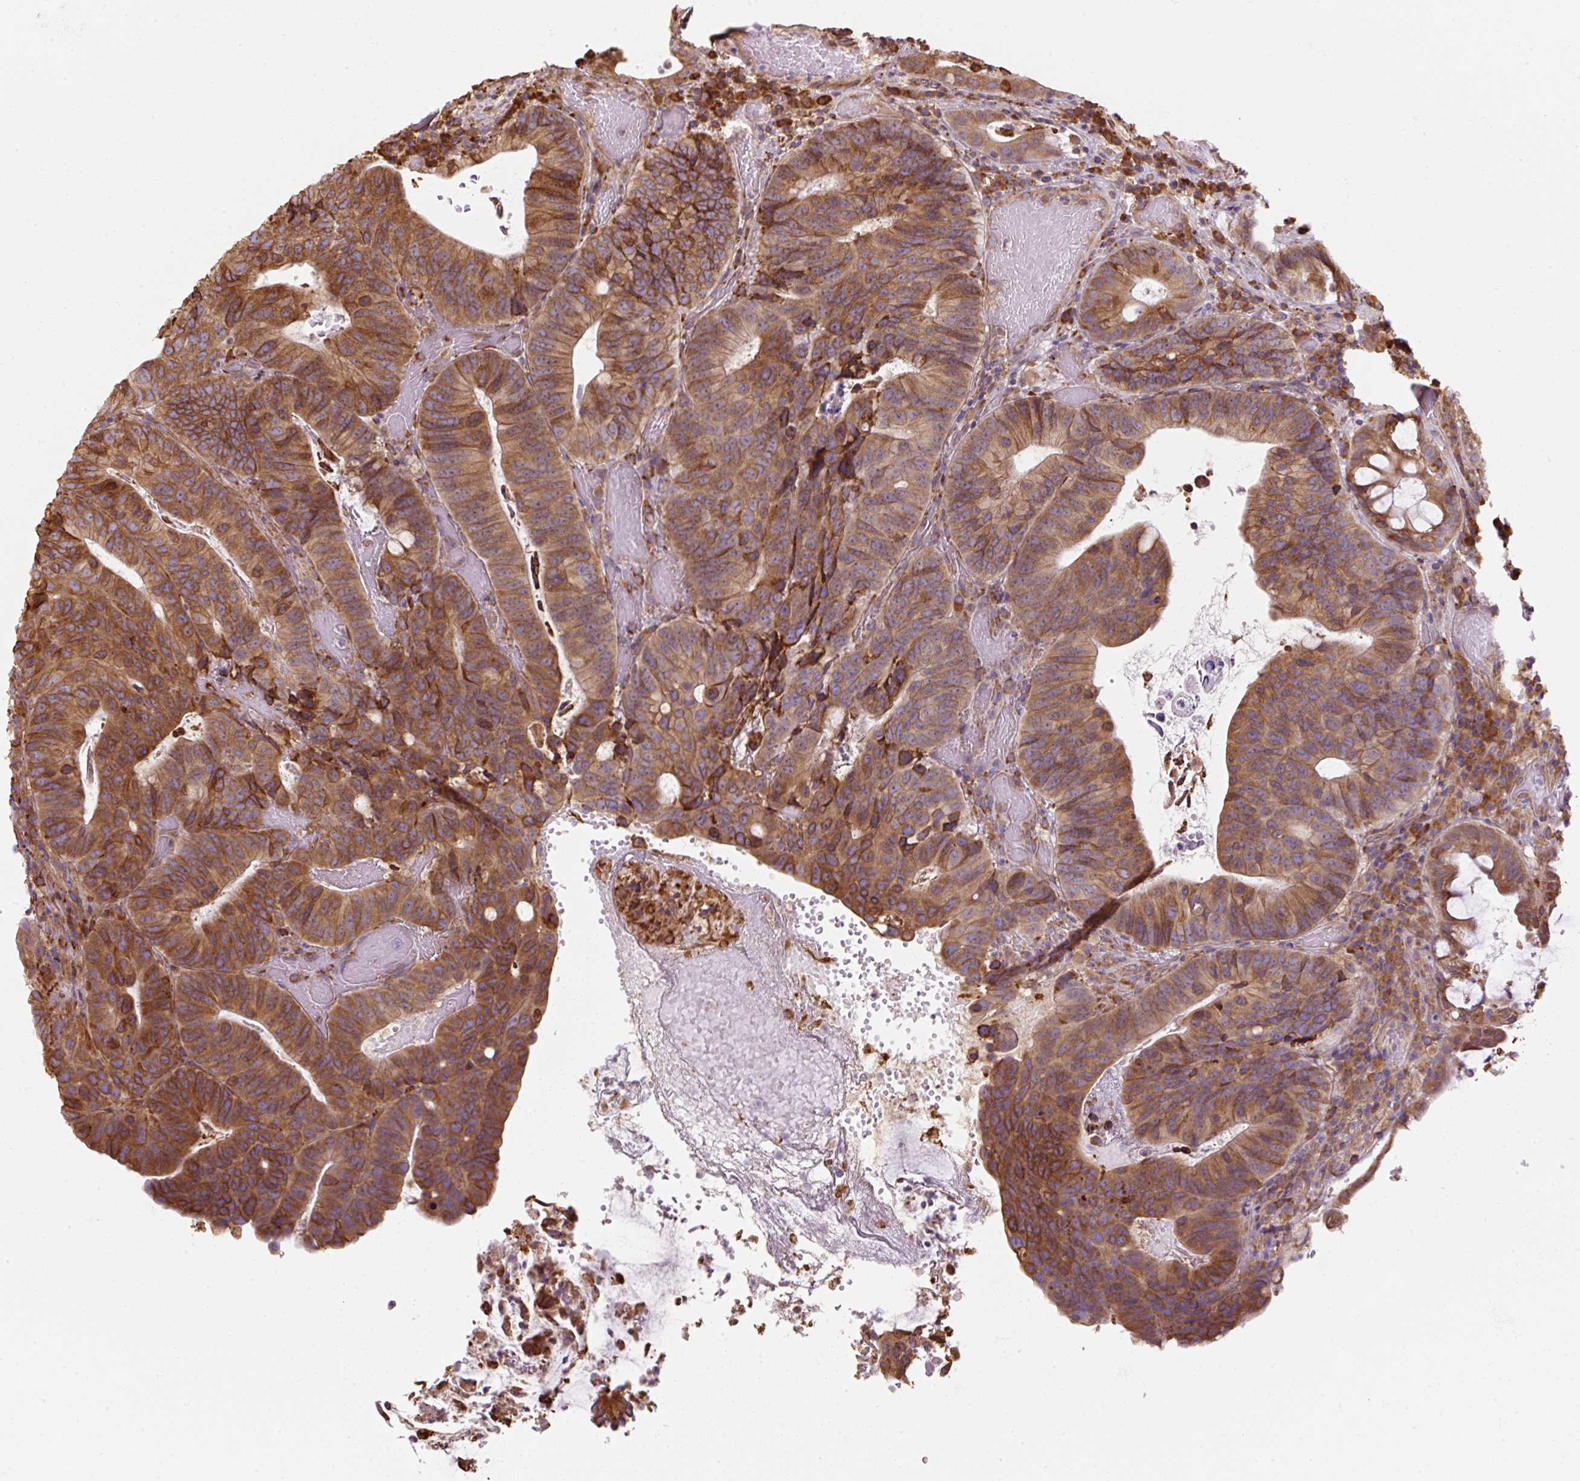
{"staining": {"intensity": "moderate", "quantity": ">75%", "location": "cytoplasmic/membranous"}, "tissue": "colorectal cancer", "cell_type": "Tumor cells", "image_type": "cancer", "snomed": [{"axis": "morphology", "description": "Adenocarcinoma, NOS"}, {"axis": "topography", "description": "Colon"}], "caption": "Immunohistochemical staining of colorectal cancer (adenocarcinoma) exhibits medium levels of moderate cytoplasmic/membranous protein expression in approximately >75% of tumor cells.", "gene": "PRKCSH", "patient": {"sex": "male", "age": 87}}